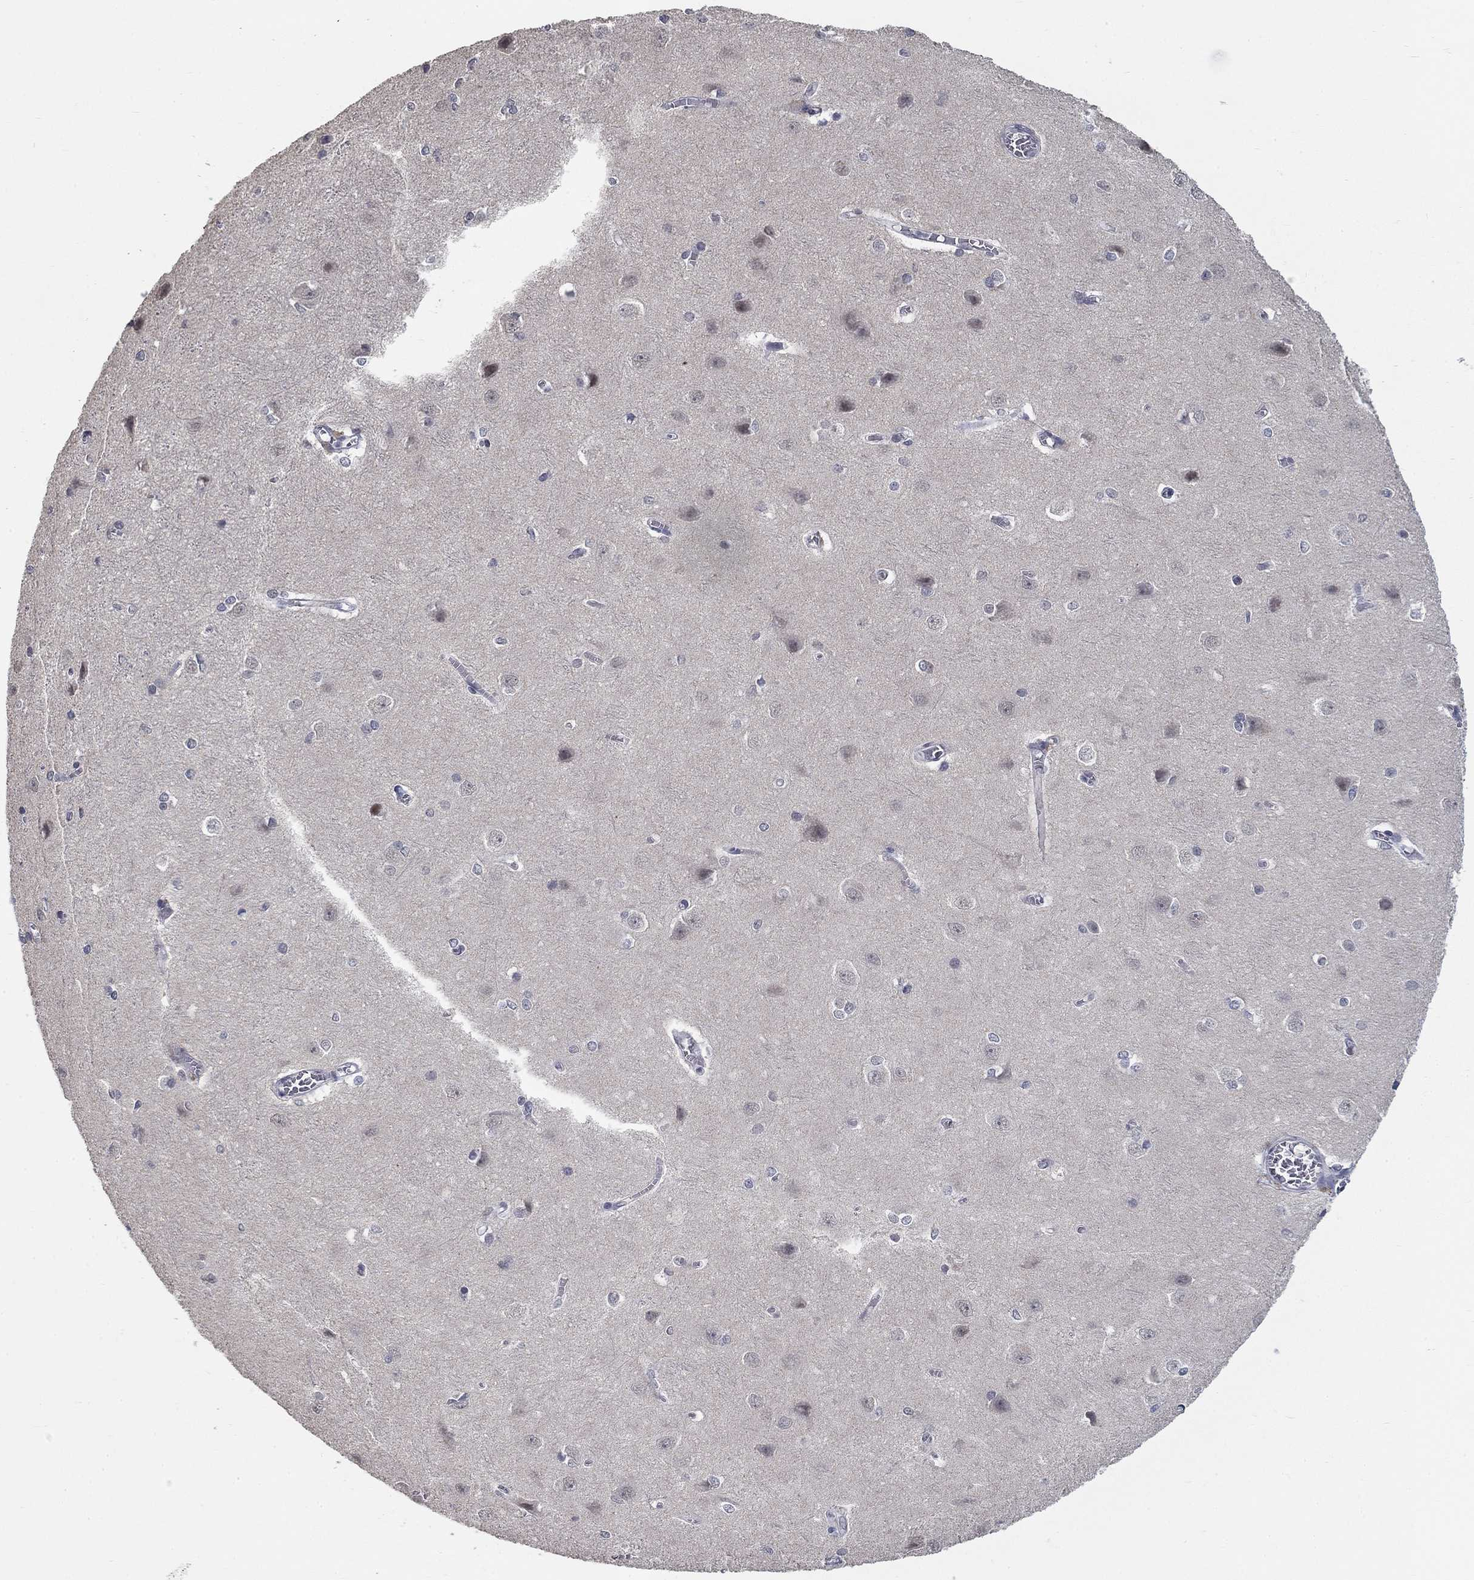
{"staining": {"intensity": "negative", "quantity": "none", "location": "none"}, "tissue": "cerebral cortex", "cell_type": "Endothelial cells", "image_type": "normal", "snomed": [{"axis": "morphology", "description": "Normal tissue, NOS"}, {"axis": "topography", "description": "Cerebral cortex"}], "caption": "Photomicrograph shows no significant protein staining in endothelial cells of unremarkable cerebral cortex.", "gene": "SPATA33", "patient": {"sex": "male", "age": 37}}